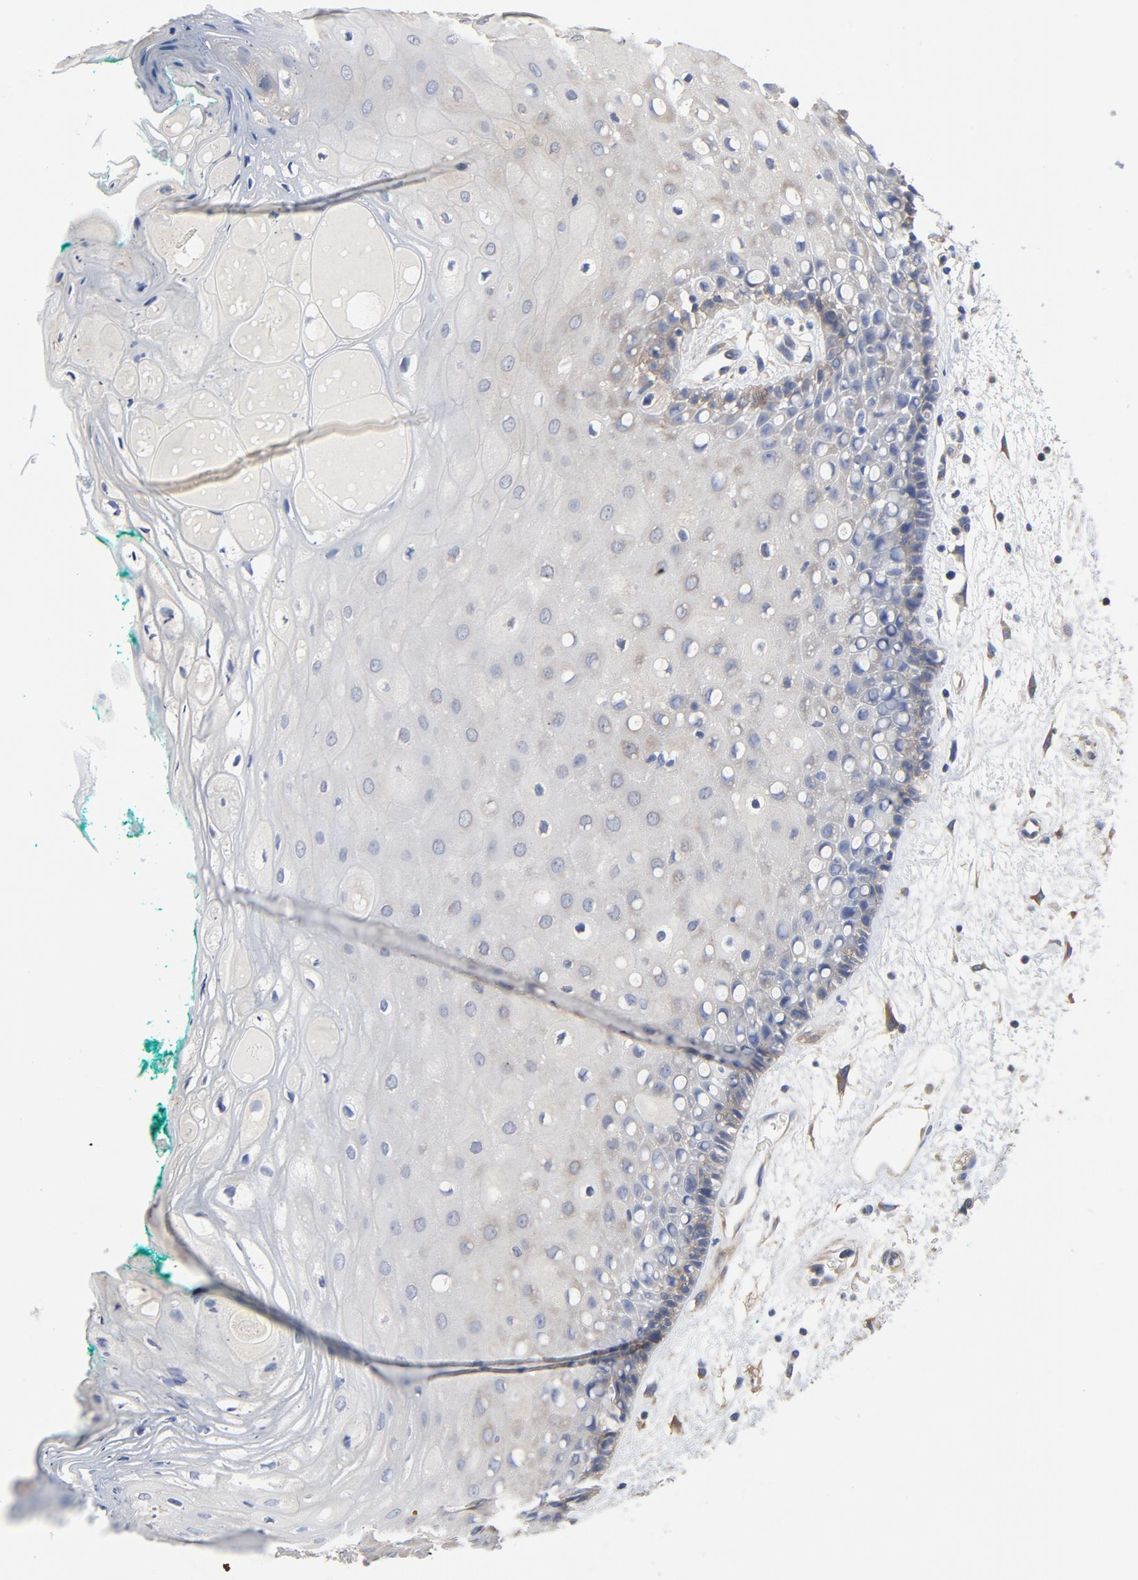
{"staining": {"intensity": "weak", "quantity": "<25%", "location": "cytoplasmic/membranous"}, "tissue": "oral mucosa", "cell_type": "Squamous epithelial cells", "image_type": "normal", "snomed": [{"axis": "morphology", "description": "Normal tissue, NOS"}, {"axis": "morphology", "description": "Squamous cell carcinoma, NOS"}, {"axis": "topography", "description": "Skeletal muscle"}, {"axis": "topography", "description": "Oral tissue"}, {"axis": "topography", "description": "Head-Neck"}], "caption": "IHC histopathology image of benign oral mucosa: human oral mucosa stained with DAB (3,3'-diaminobenzidine) reveals no significant protein staining in squamous epithelial cells.", "gene": "DYNLT3", "patient": {"sex": "female", "age": 84}}